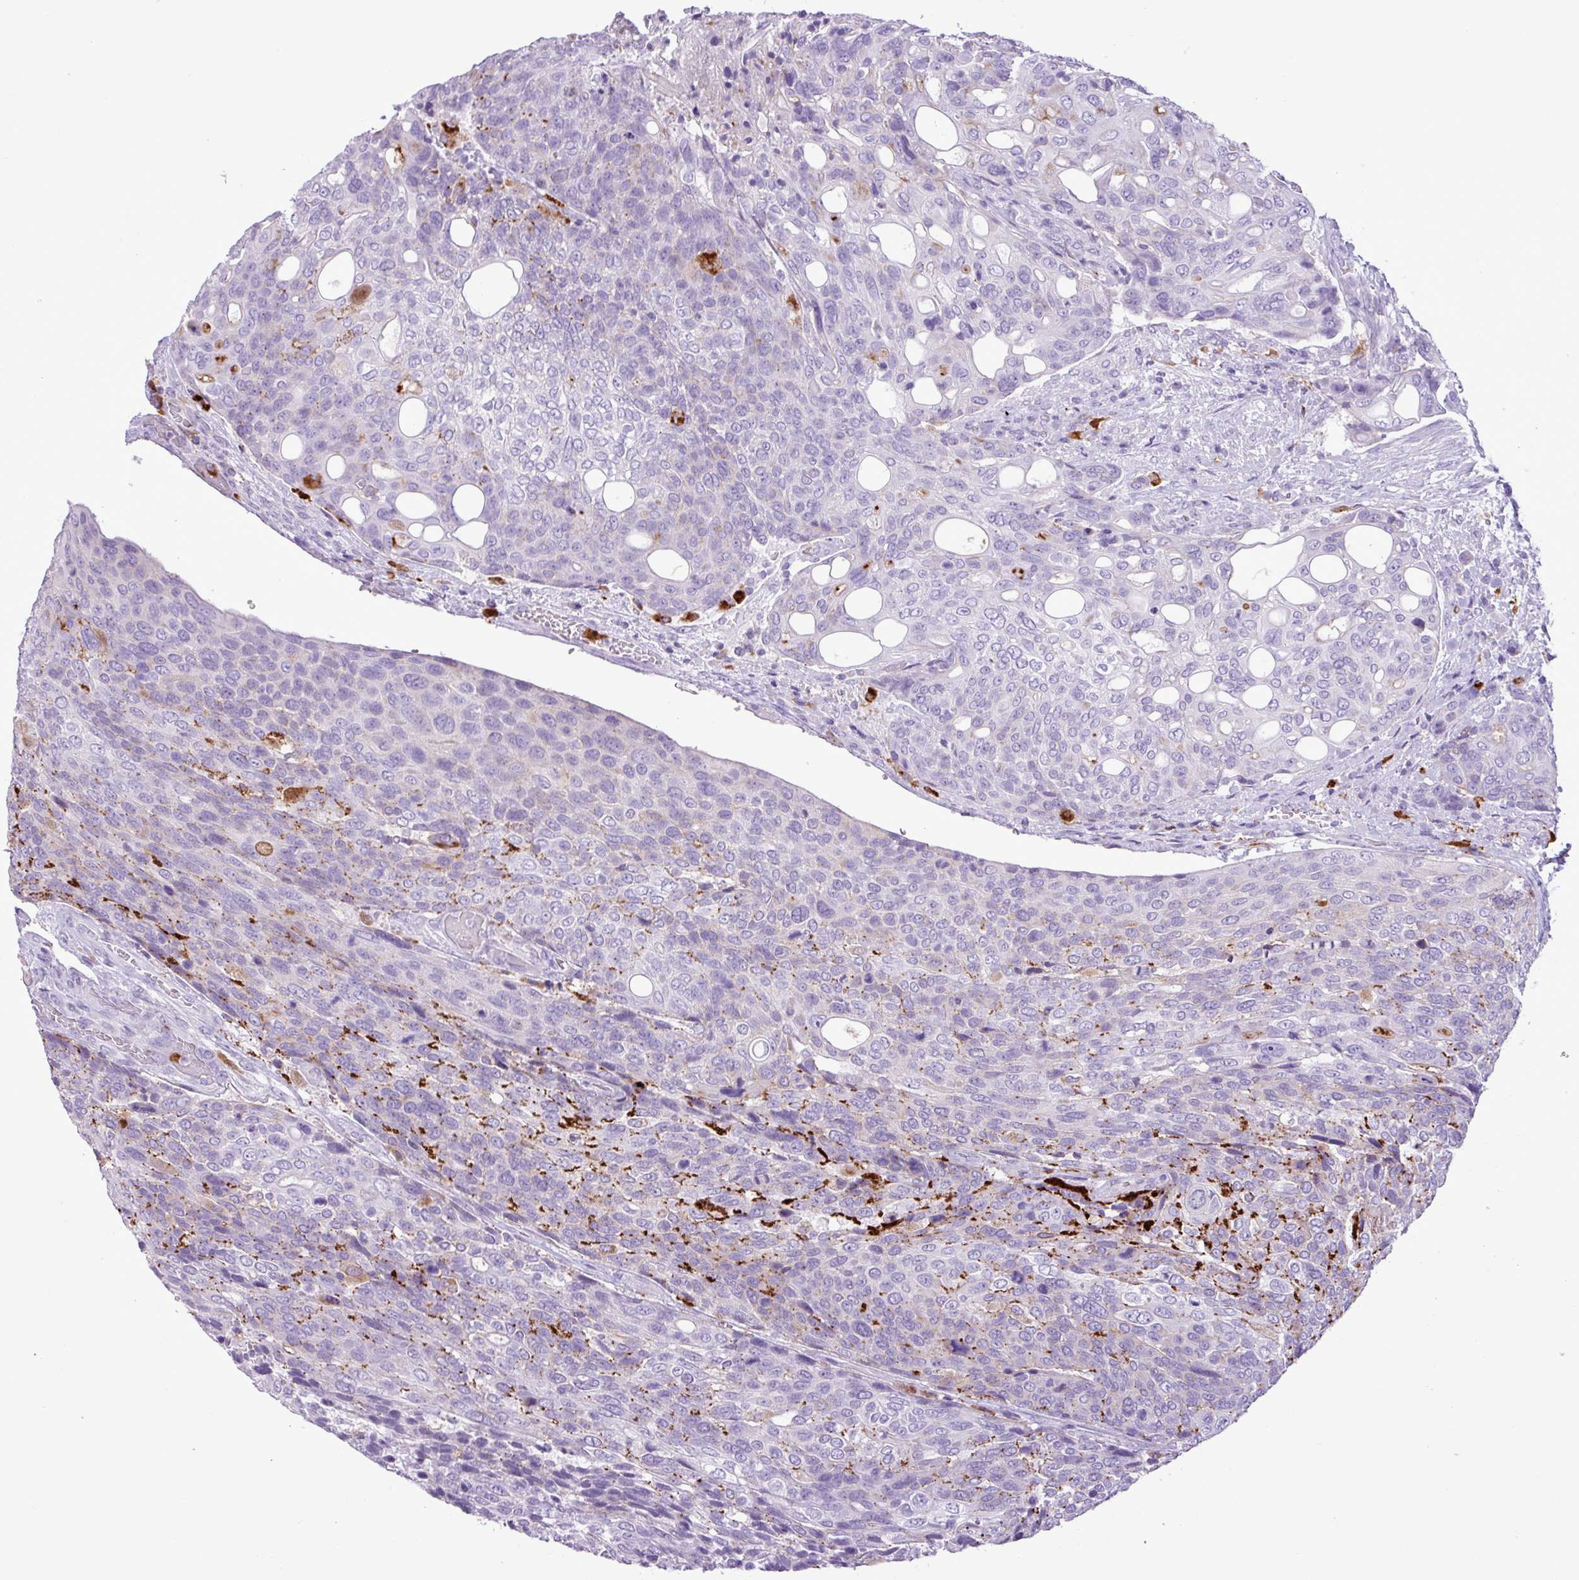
{"staining": {"intensity": "strong", "quantity": "<25%", "location": "cytoplasmic/membranous"}, "tissue": "urothelial cancer", "cell_type": "Tumor cells", "image_type": "cancer", "snomed": [{"axis": "morphology", "description": "Urothelial carcinoma, High grade"}, {"axis": "topography", "description": "Urinary bladder"}], "caption": "Urothelial cancer was stained to show a protein in brown. There is medium levels of strong cytoplasmic/membranous staining in approximately <25% of tumor cells.", "gene": "TMEM200C", "patient": {"sex": "female", "age": 70}}